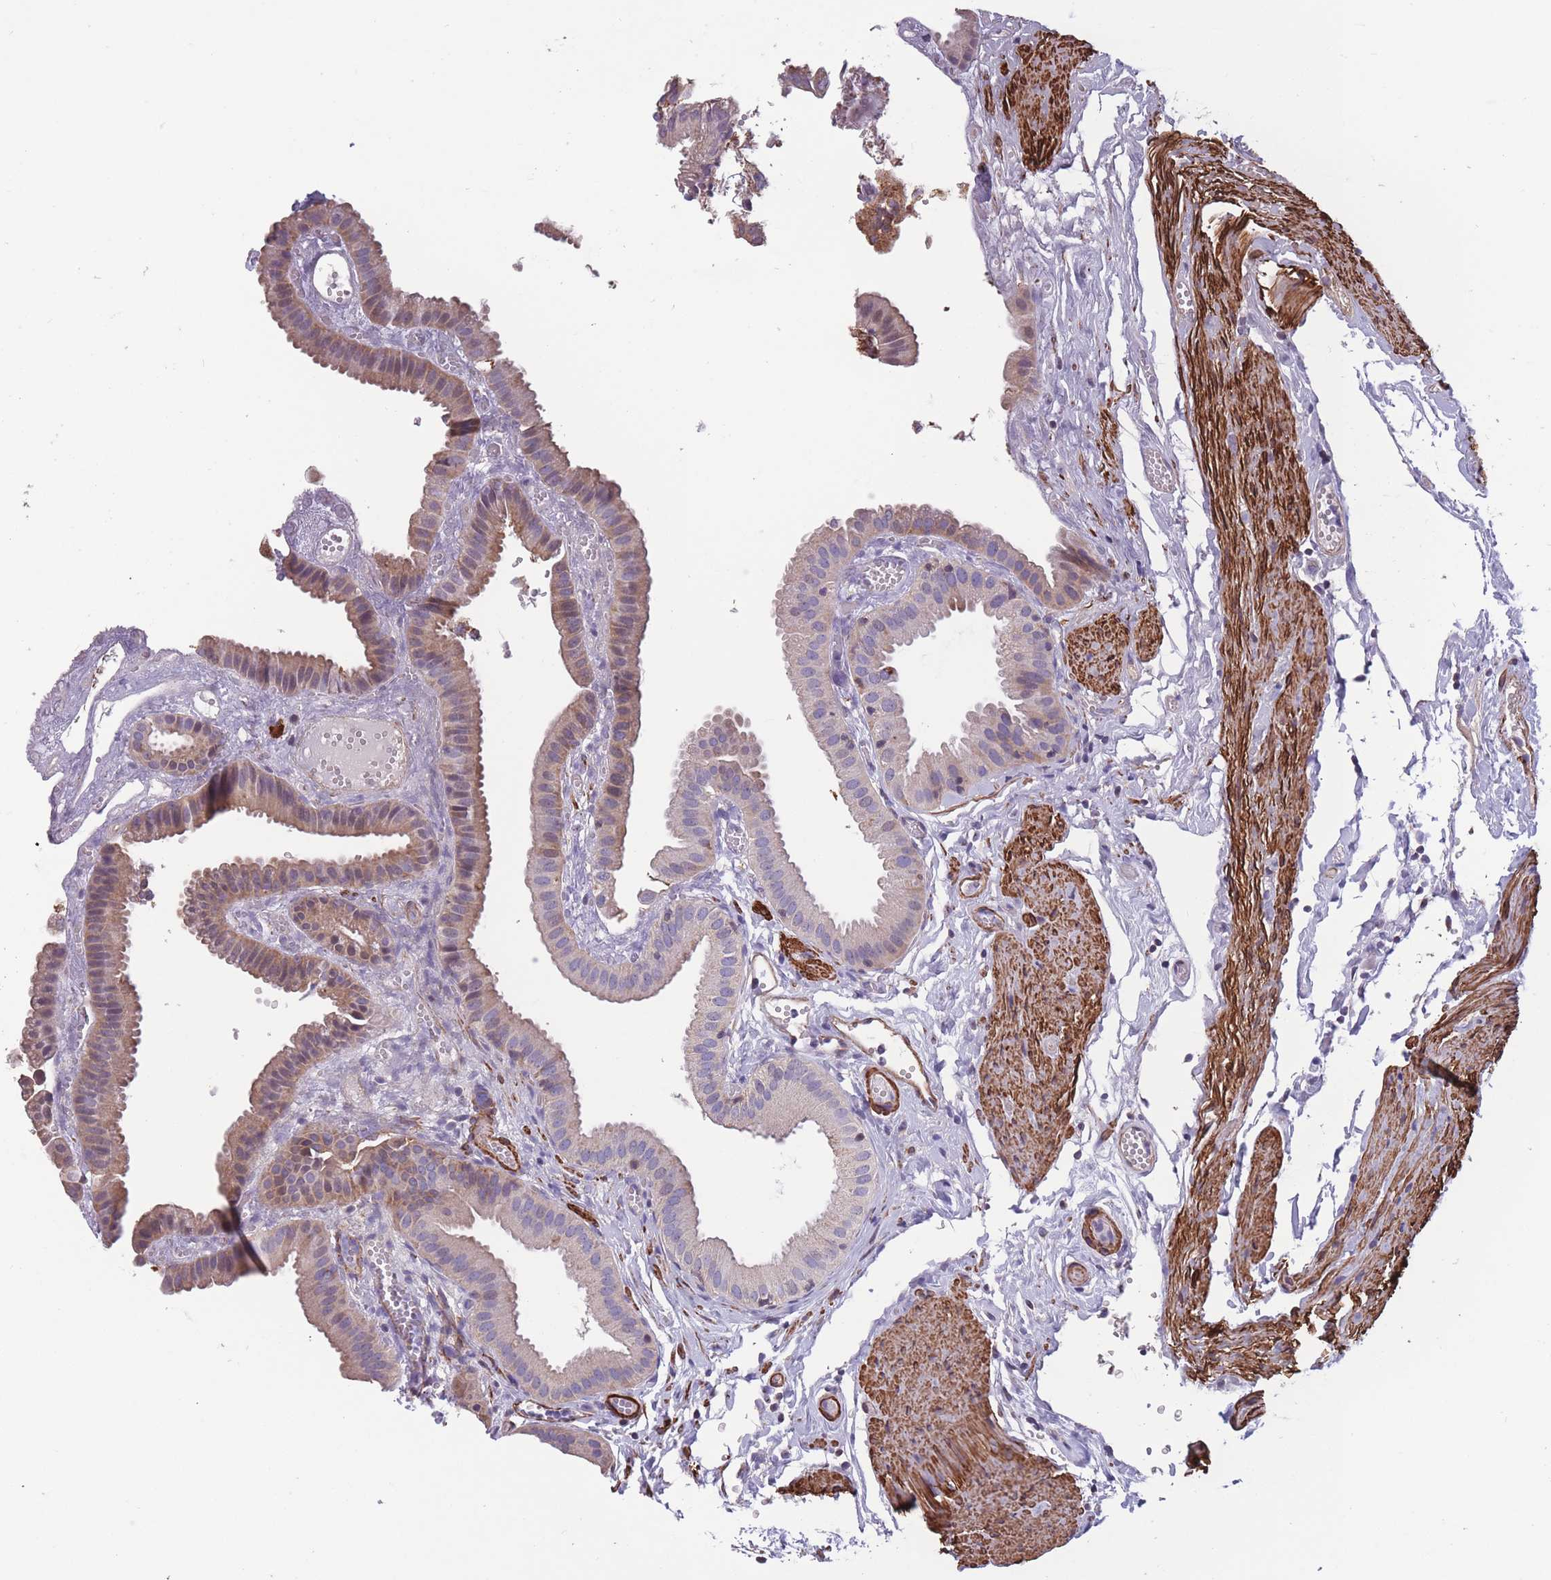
{"staining": {"intensity": "weak", "quantity": "25%-75%", "location": "cytoplasmic/membranous"}, "tissue": "gallbladder", "cell_type": "Glandular cells", "image_type": "normal", "snomed": [{"axis": "morphology", "description": "Normal tissue, NOS"}, {"axis": "topography", "description": "Gallbladder"}], "caption": "IHC of benign gallbladder shows low levels of weak cytoplasmic/membranous expression in about 25%-75% of glandular cells.", "gene": "TOMM40L", "patient": {"sex": "female", "age": 61}}